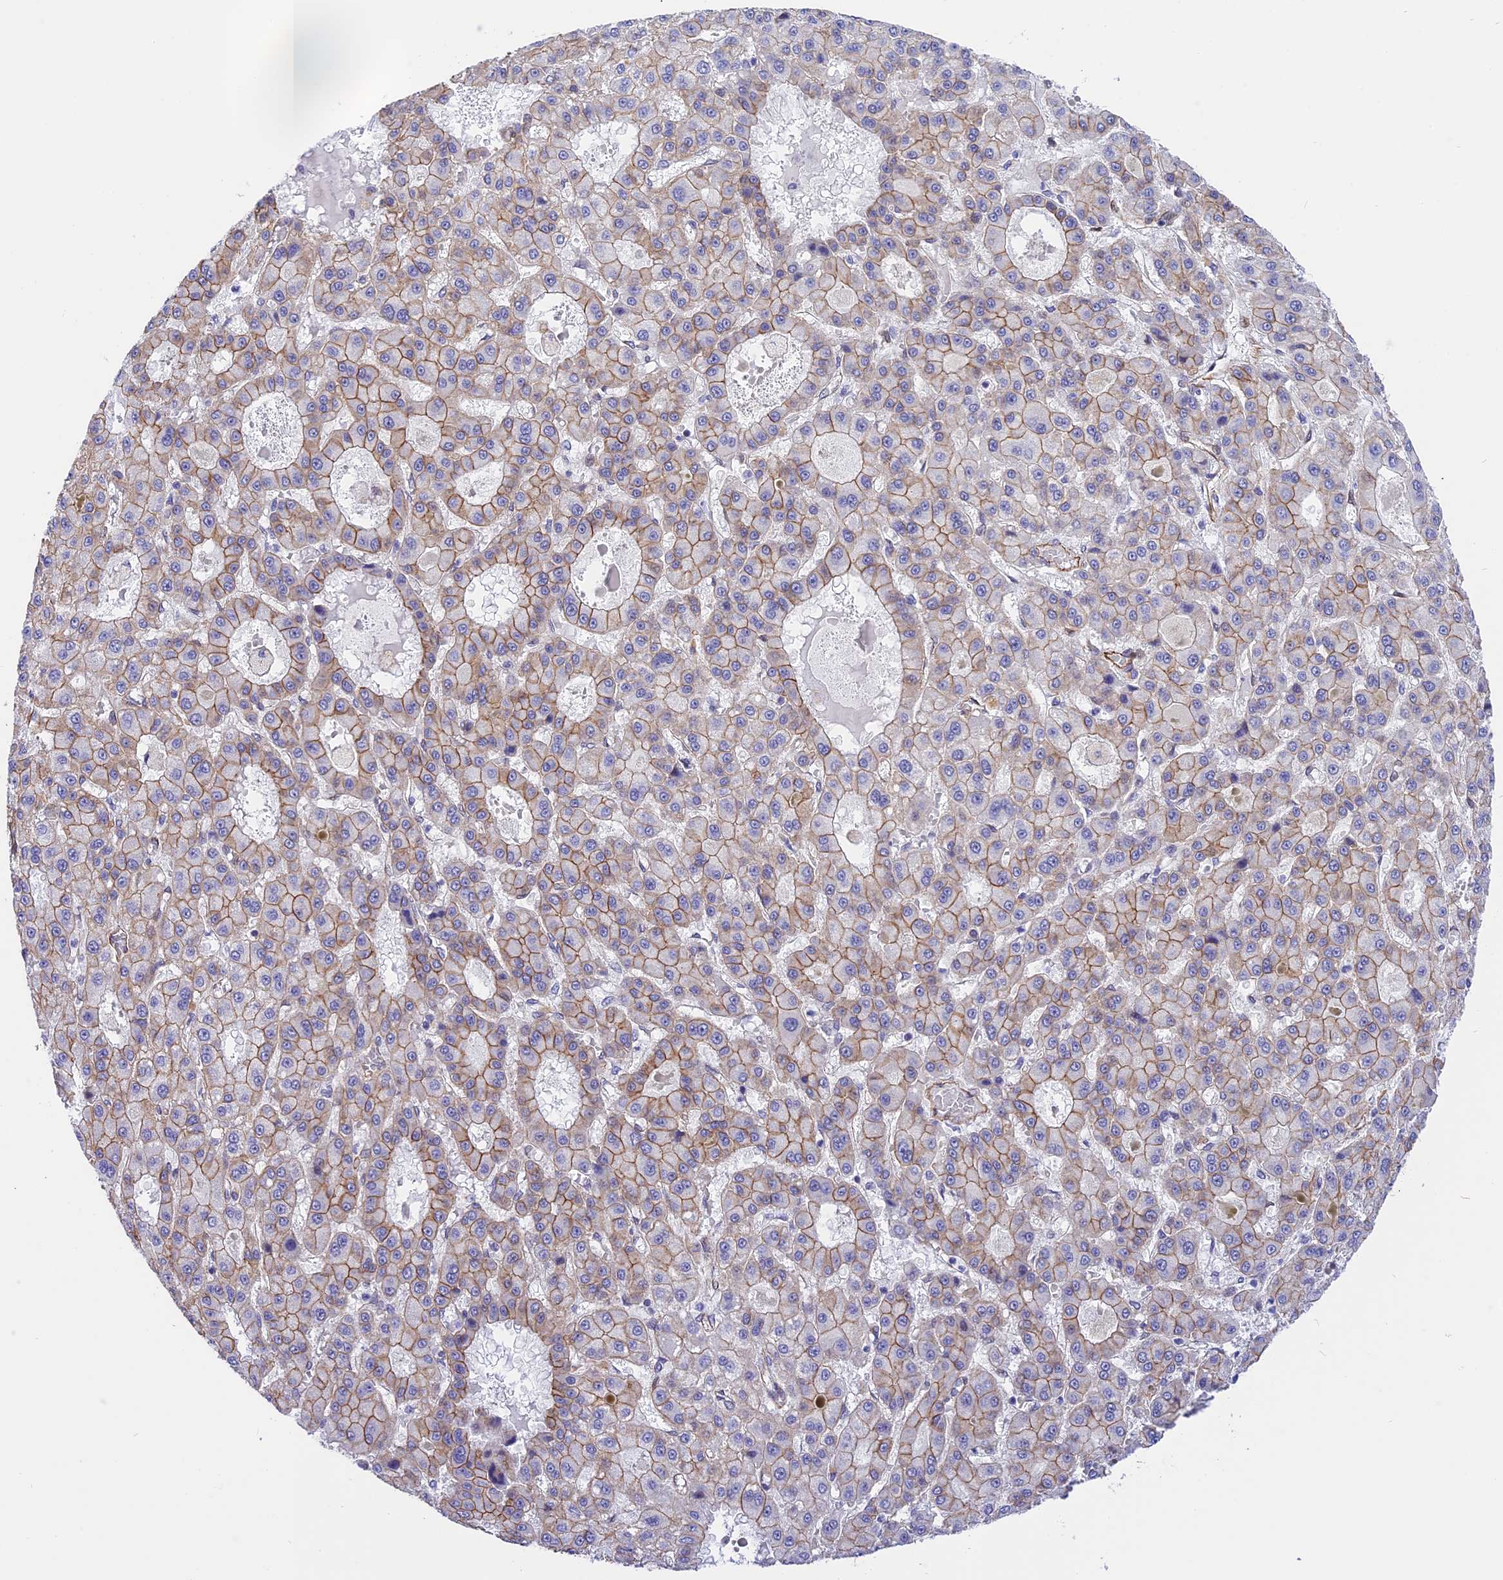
{"staining": {"intensity": "moderate", "quantity": "25%-75%", "location": "cytoplasmic/membranous"}, "tissue": "liver cancer", "cell_type": "Tumor cells", "image_type": "cancer", "snomed": [{"axis": "morphology", "description": "Carcinoma, Hepatocellular, NOS"}, {"axis": "topography", "description": "Liver"}], "caption": "About 25%-75% of tumor cells in hepatocellular carcinoma (liver) exhibit moderate cytoplasmic/membranous protein positivity as visualized by brown immunohistochemical staining.", "gene": "R3HDM4", "patient": {"sex": "male", "age": 70}}